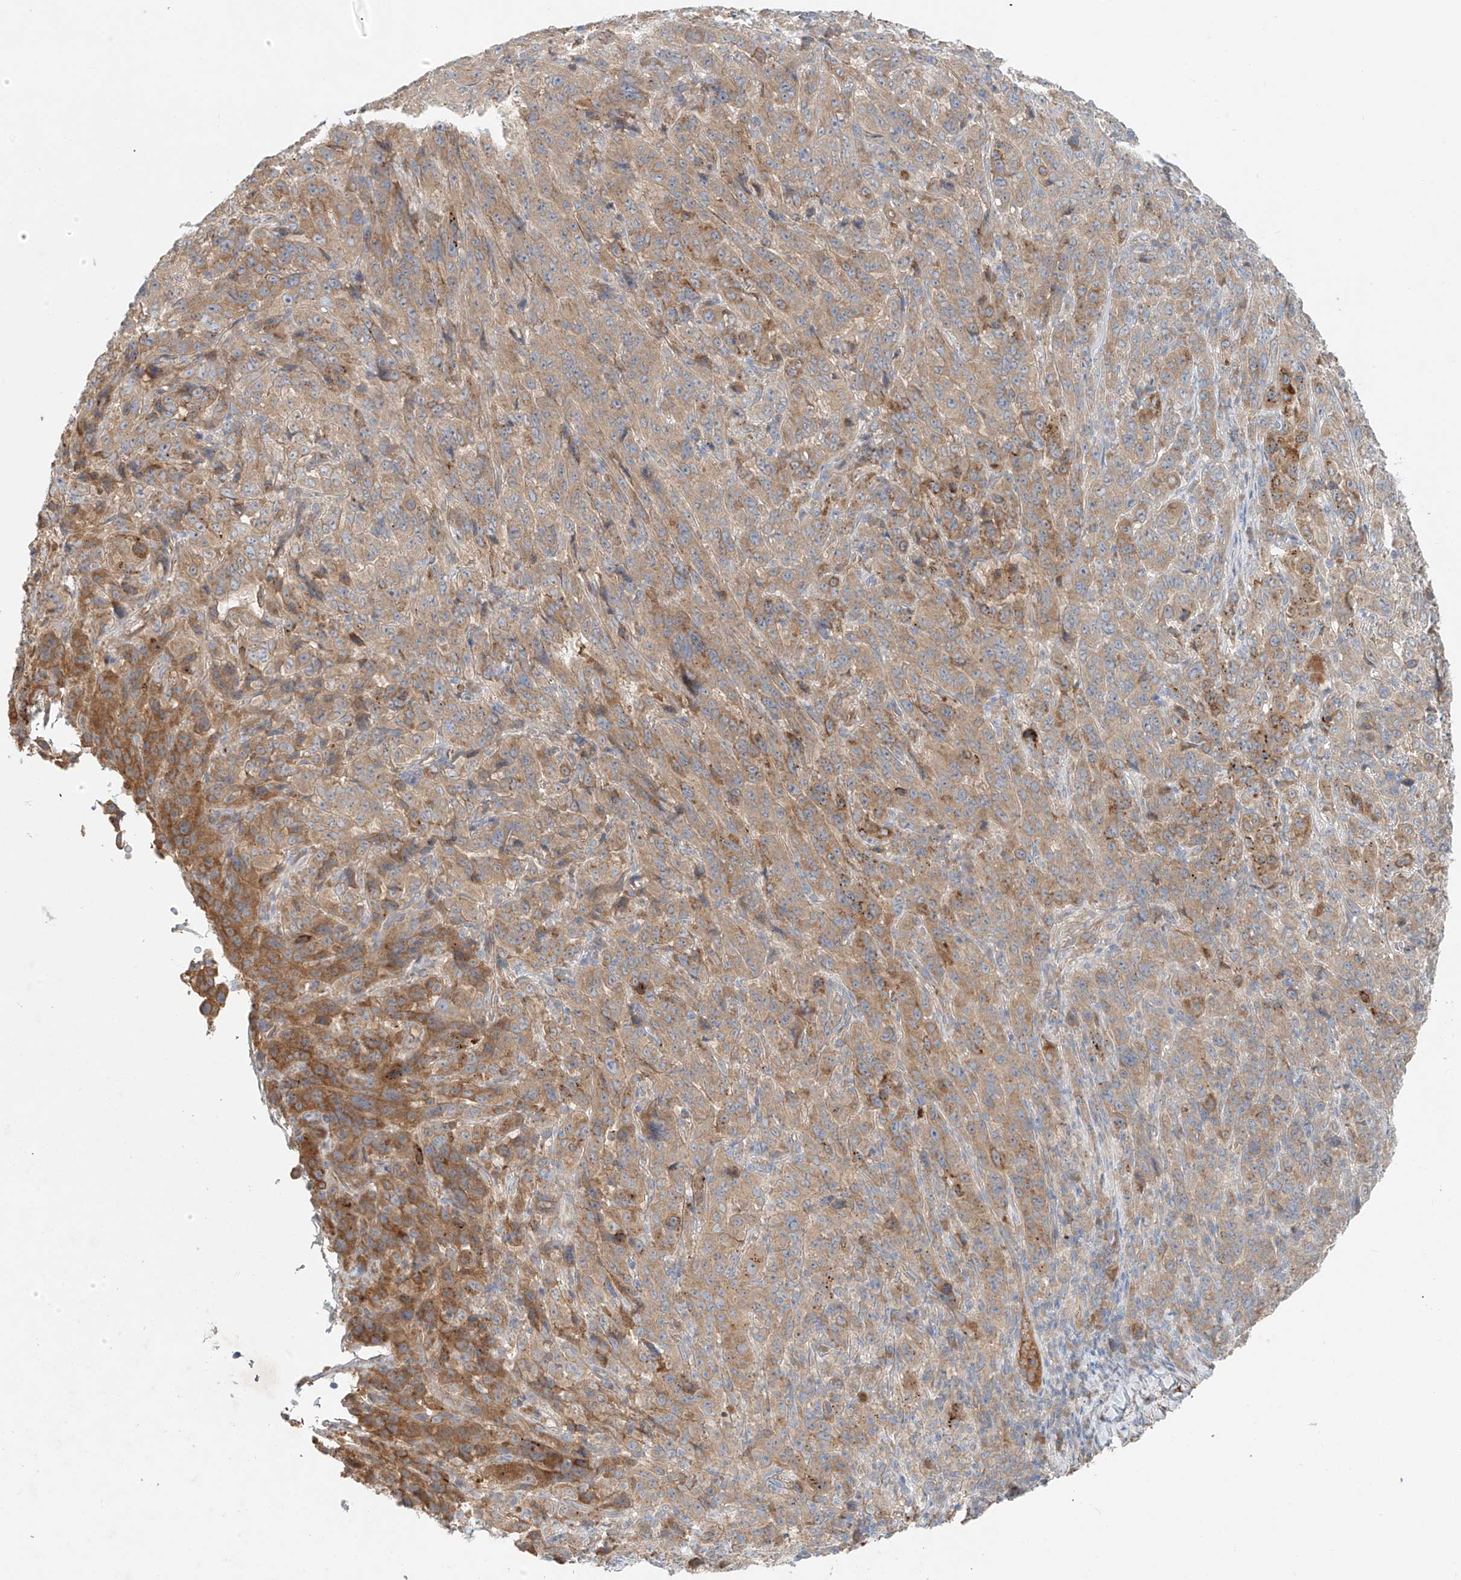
{"staining": {"intensity": "moderate", "quantity": "25%-75%", "location": "cytoplasmic/membranous"}, "tissue": "pancreatic cancer", "cell_type": "Tumor cells", "image_type": "cancer", "snomed": [{"axis": "morphology", "description": "Adenocarcinoma, NOS"}, {"axis": "topography", "description": "Pancreas"}], "caption": "A histopathology image of adenocarcinoma (pancreatic) stained for a protein demonstrates moderate cytoplasmic/membranous brown staining in tumor cells.", "gene": "LYRM9", "patient": {"sex": "male", "age": 63}}